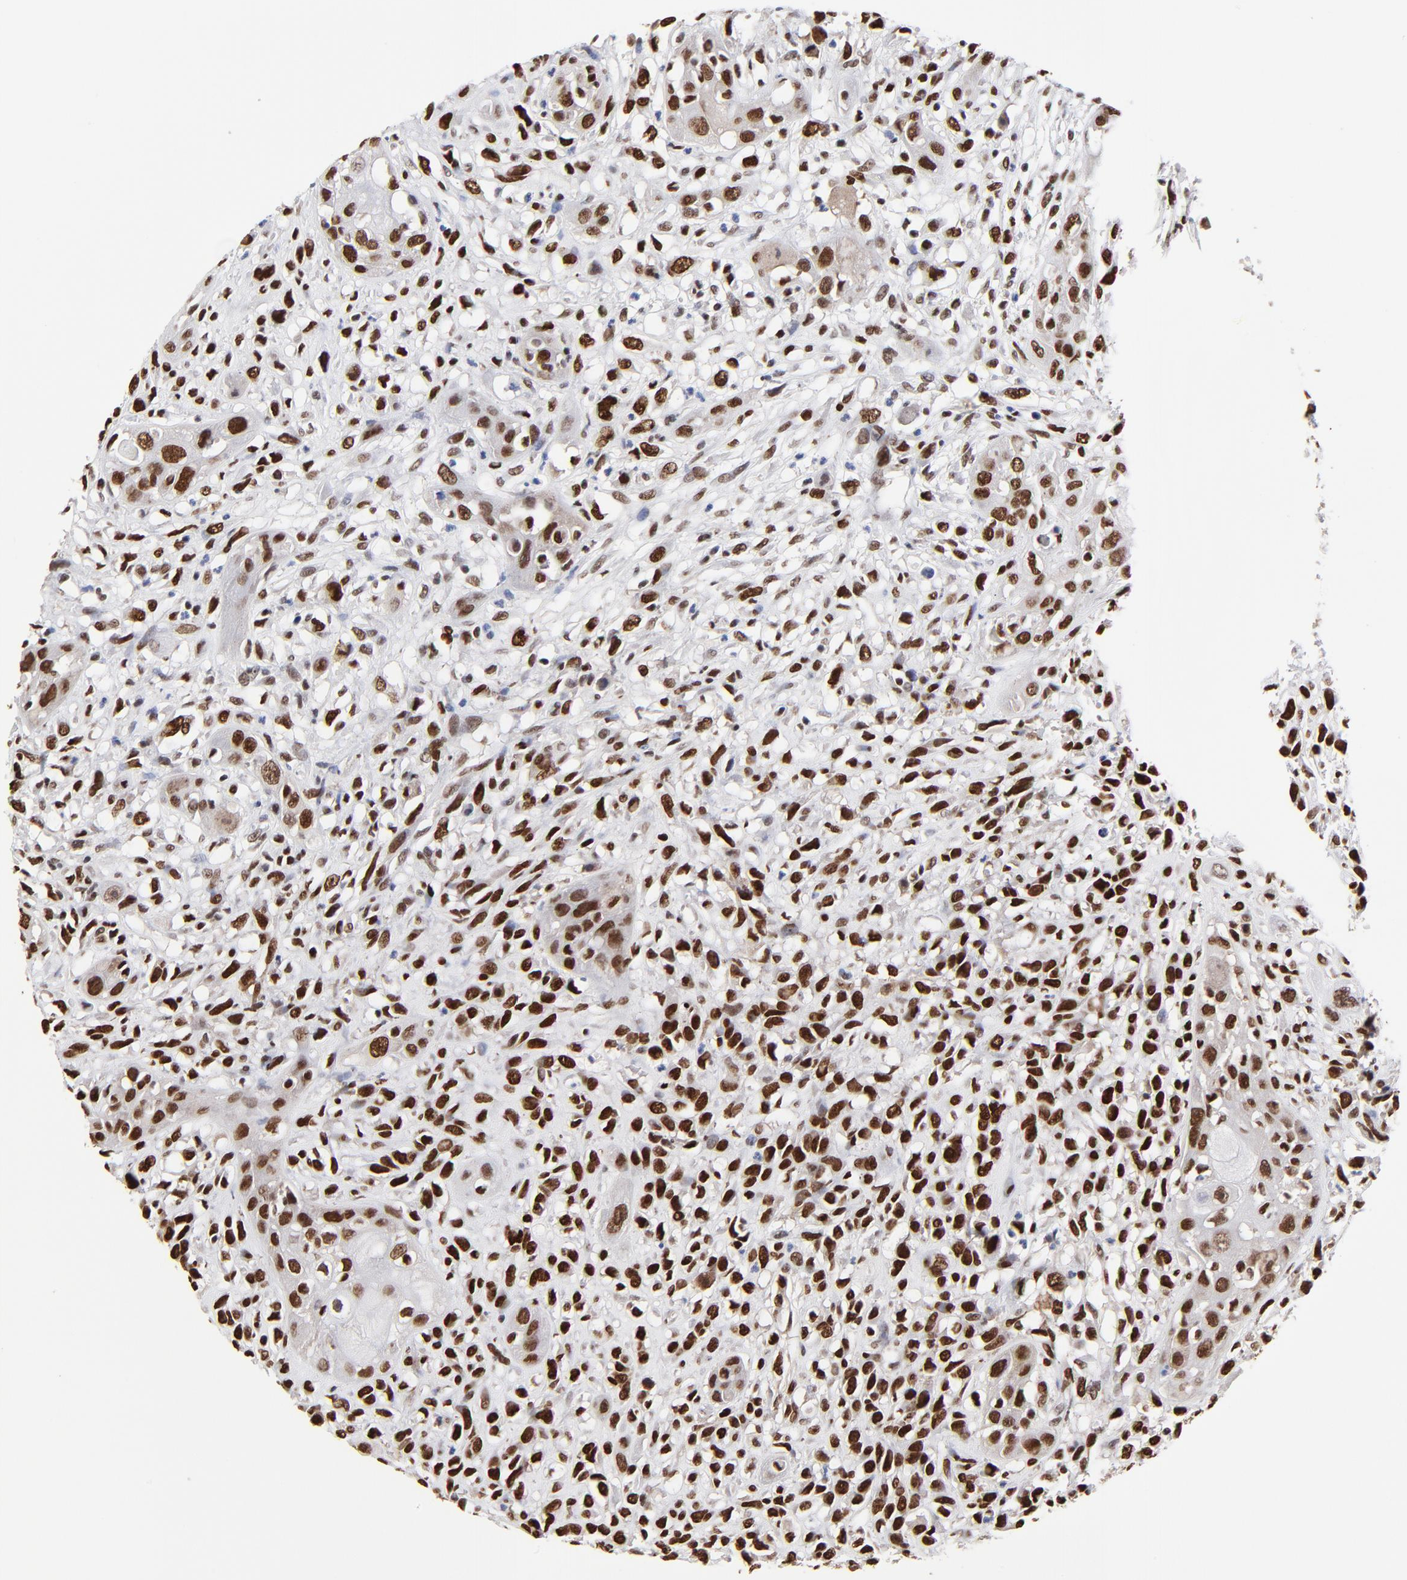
{"staining": {"intensity": "strong", "quantity": ">75%", "location": "nuclear"}, "tissue": "head and neck cancer", "cell_type": "Tumor cells", "image_type": "cancer", "snomed": [{"axis": "morphology", "description": "Necrosis, NOS"}, {"axis": "morphology", "description": "Neoplasm, malignant, NOS"}, {"axis": "topography", "description": "Salivary gland"}, {"axis": "topography", "description": "Head-Neck"}], "caption": "The histopathology image displays immunohistochemical staining of head and neck cancer (neoplasm (malignant)). There is strong nuclear staining is appreciated in about >75% of tumor cells. (DAB IHC, brown staining for protein, blue staining for nuclei).", "gene": "ZMYM3", "patient": {"sex": "male", "age": 43}}